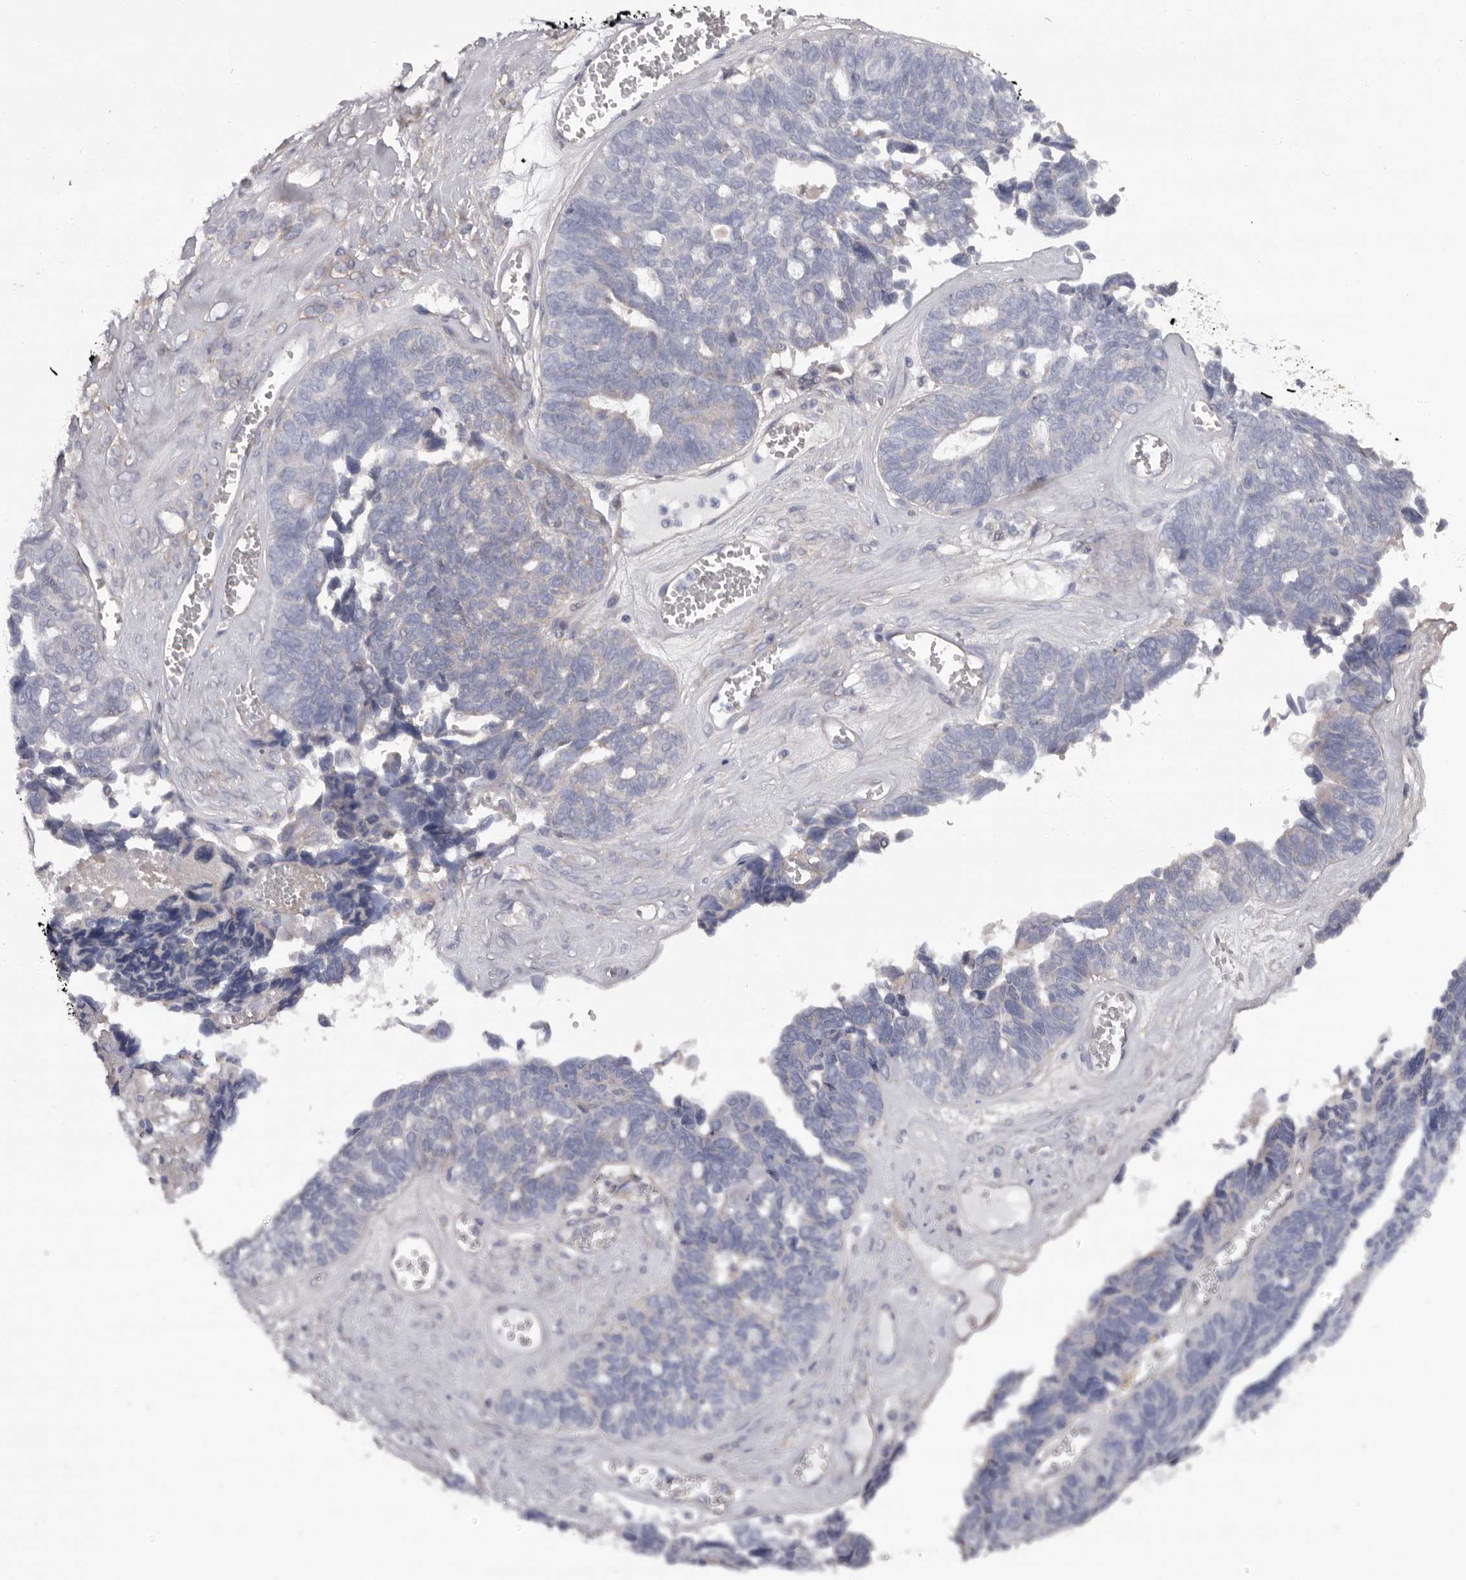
{"staining": {"intensity": "negative", "quantity": "none", "location": "none"}, "tissue": "ovarian cancer", "cell_type": "Tumor cells", "image_type": "cancer", "snomed": [{"axis": "morphology", "description": "Cystadenocarcinoma, serous, NOS"}, {"axis": "topography", "description": "Ovary"}], "caption": "This micrograph is of ovarian cancer stained with immunohistochemistry to label a protein in brown with the nuclei are counter-stained blue. There is no expression in tumor cells.", "gene": "PRKD1", "patient": {"sex": "female", "age": 79}}